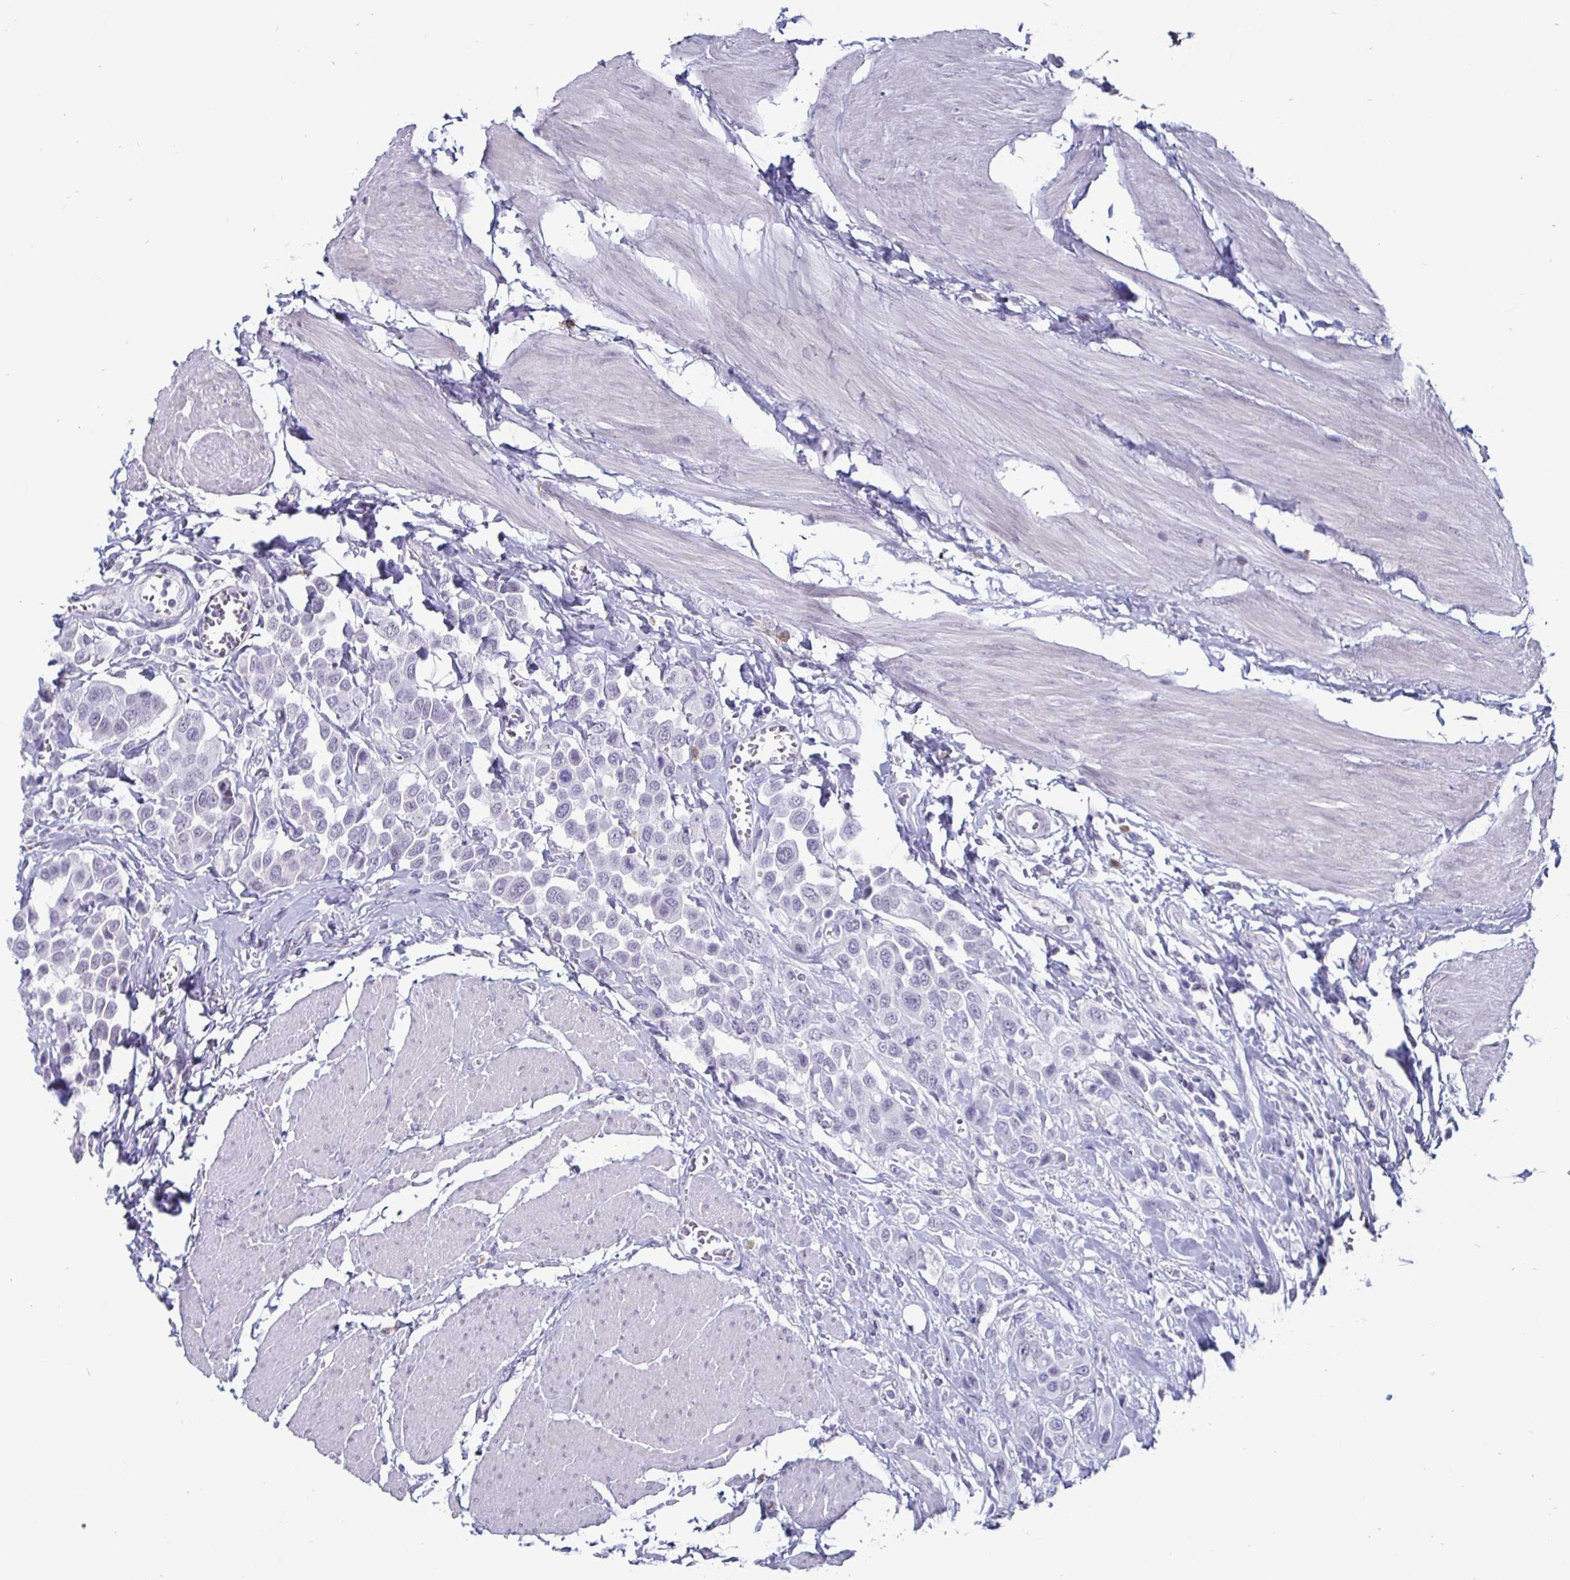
{"staining": {"intensity": "negative", "quantity": "none", "location": "none"}, "tissue": "urothelial cancer", "cell_type": "Tumor cells", "image_type": "cancer", "snomed": [{"axis": "morphology", "description": "Urothelial carcinoma, High grade"}, {"axis": "topography", "description": "Urinary bladder"}], "caption": "A histopathology image of human high-grade urothelial carcinoma is negative for staining in tumor cells.", "gene": "OOSP2", "patient": {"sex": "male", "age": 50}}